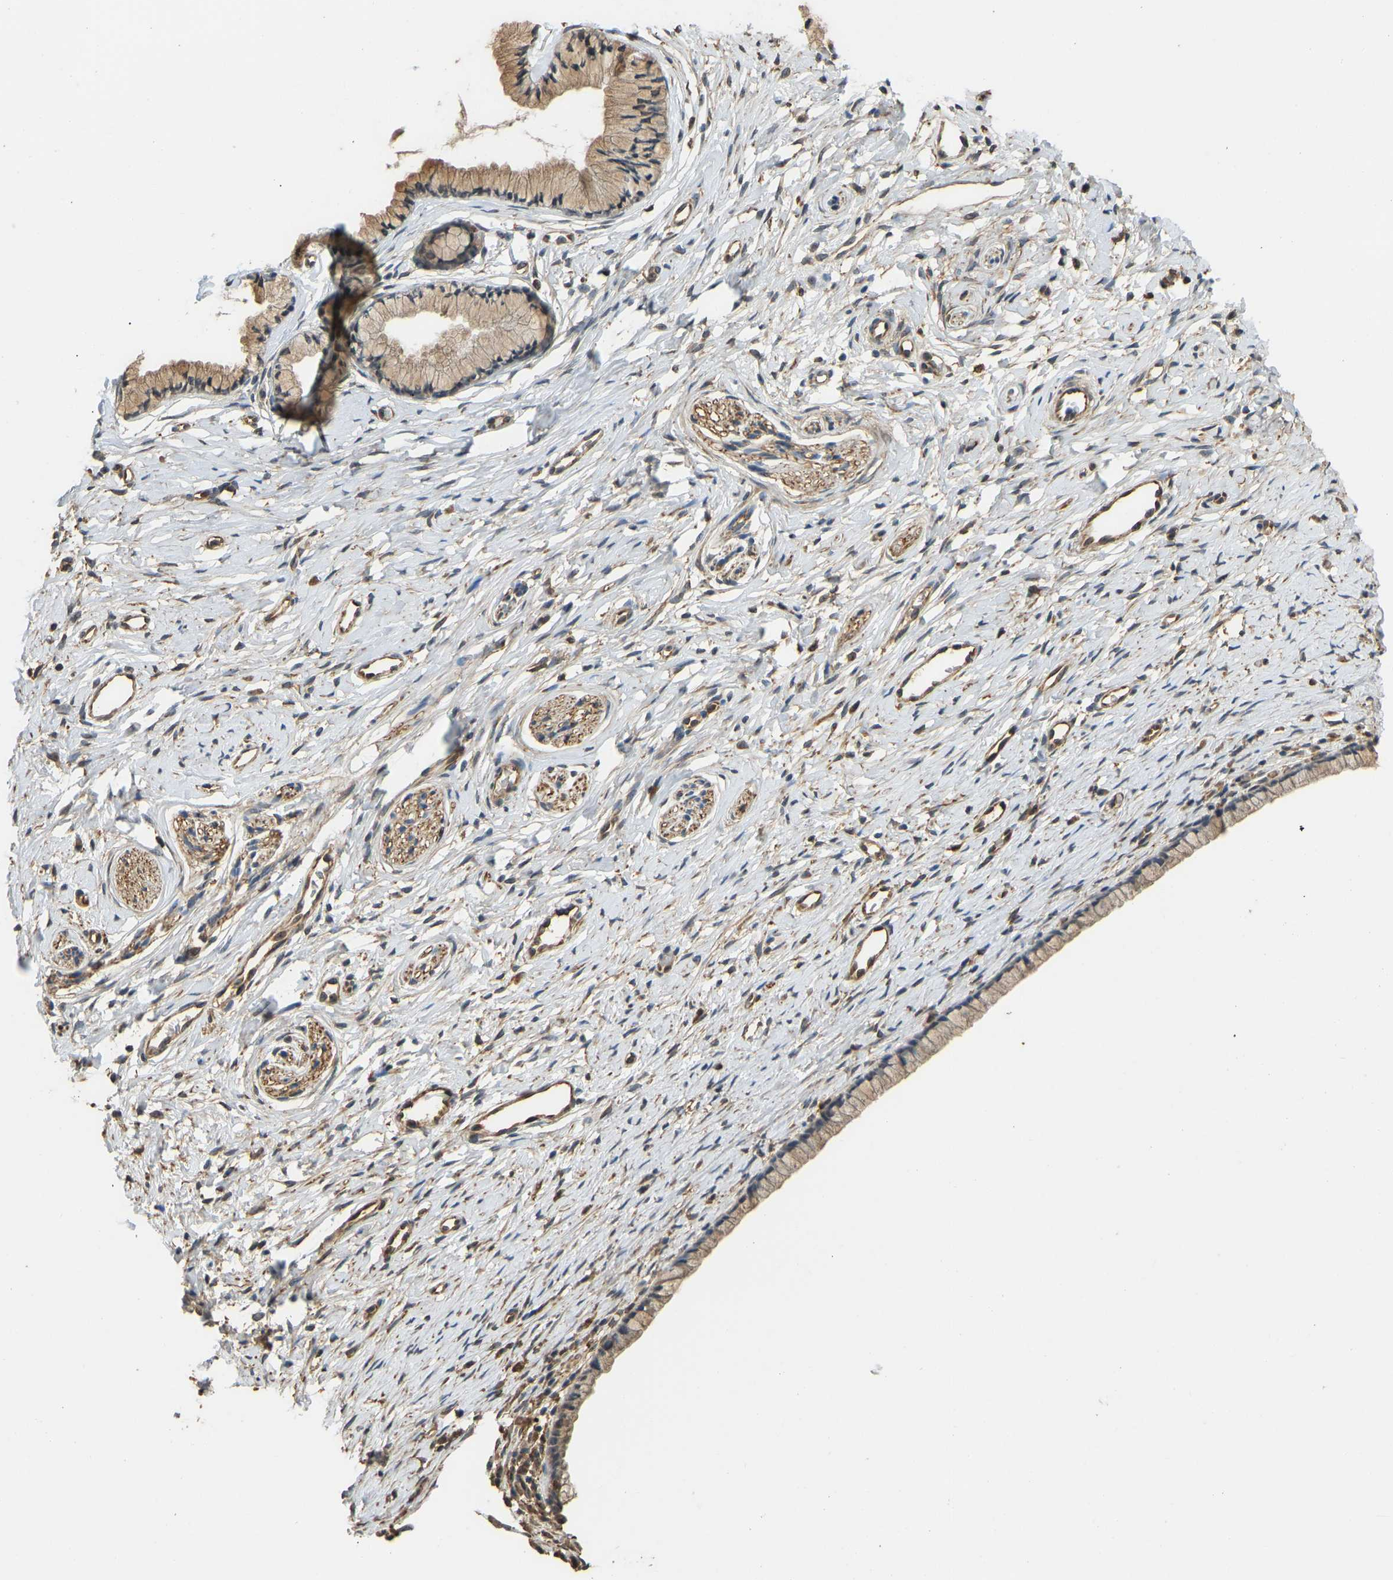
{"staining": {"intensity": "moderate", "quantity": ">75%", "location": "cytoplasmic/membranous"}, "tissue": "cervix", "cell_type": "Glandular cells", "image_type": "normal", "snomed": [{"axis": "morphology", "description": "Normal tissue, NOS"}, {"axis": "topography", "description": "Cervix"}], "caption": "Immunohistochemistry (IHC) of benign cervix reveals medium levels of moderate cytoplasmic/membranous expression in approximately >75% of glandular cells.", "gene": "OS9", "patient": {"sex": "female", "age": 77}}